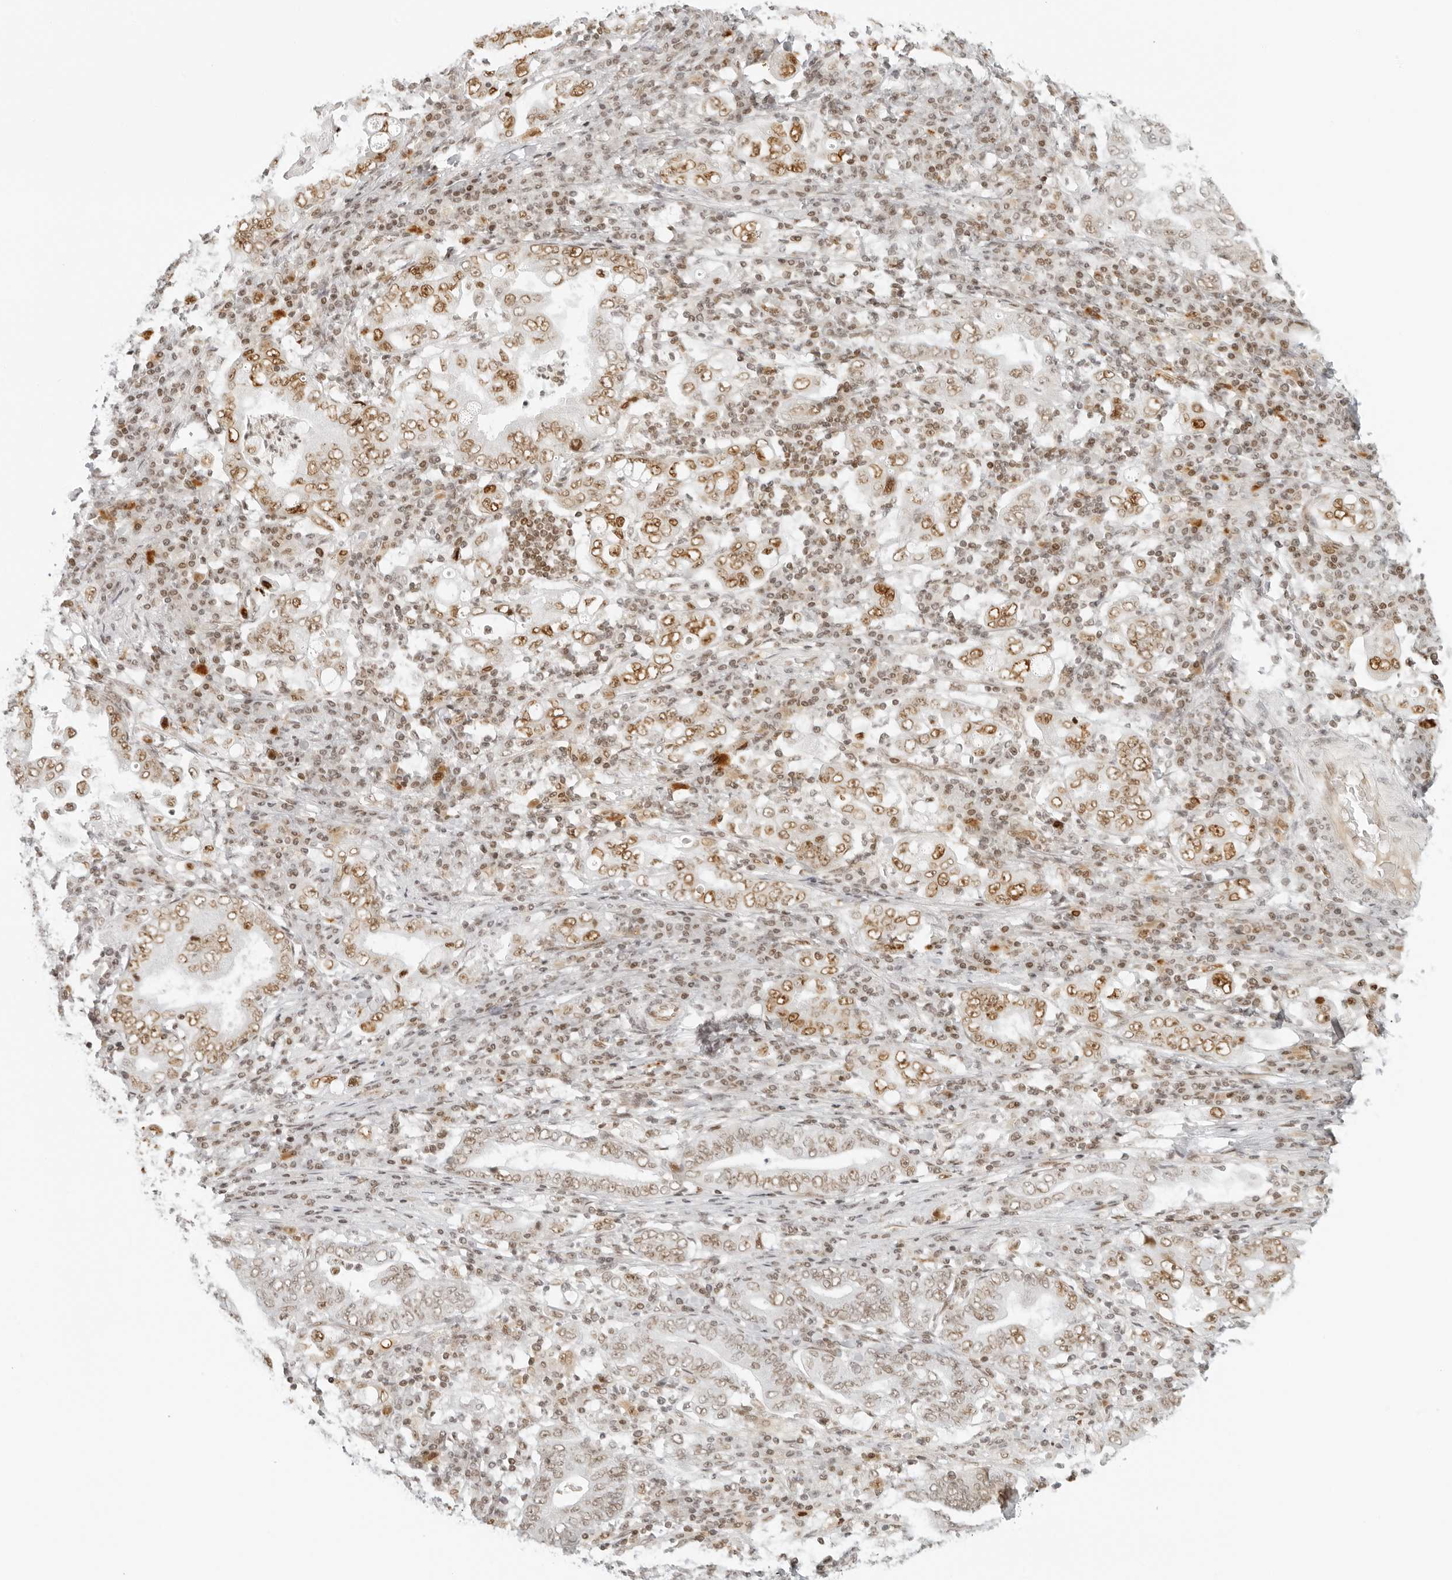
{"staining": {"intensity": "moderate", "quantity": ">75%", "location": "nuclear"}, "tissue": "stomach cancer", "cell_type": "Tumor cells", "image_type": "cancer", "snomed": [{"axis": "morphology", "description": "Normal tissue, NOS"}, {"axis": "morphology", "description": "Adenocarcinoma, NOS"}, {"axis": "topography", "description": "Esophagus"}, {"axis": "topography", "description": "Stomach, upper"}, {"axis": "topography", "description": "Peripheral nerve tissue"}], "caption": "About >75% of tumor cells in human stomach cancer demonstrate moderate nuclear protein expression as visualized by brown immunohistochemical staining.", "gene": "RCC1", "patient": {"sex": "male", "age": 62}}